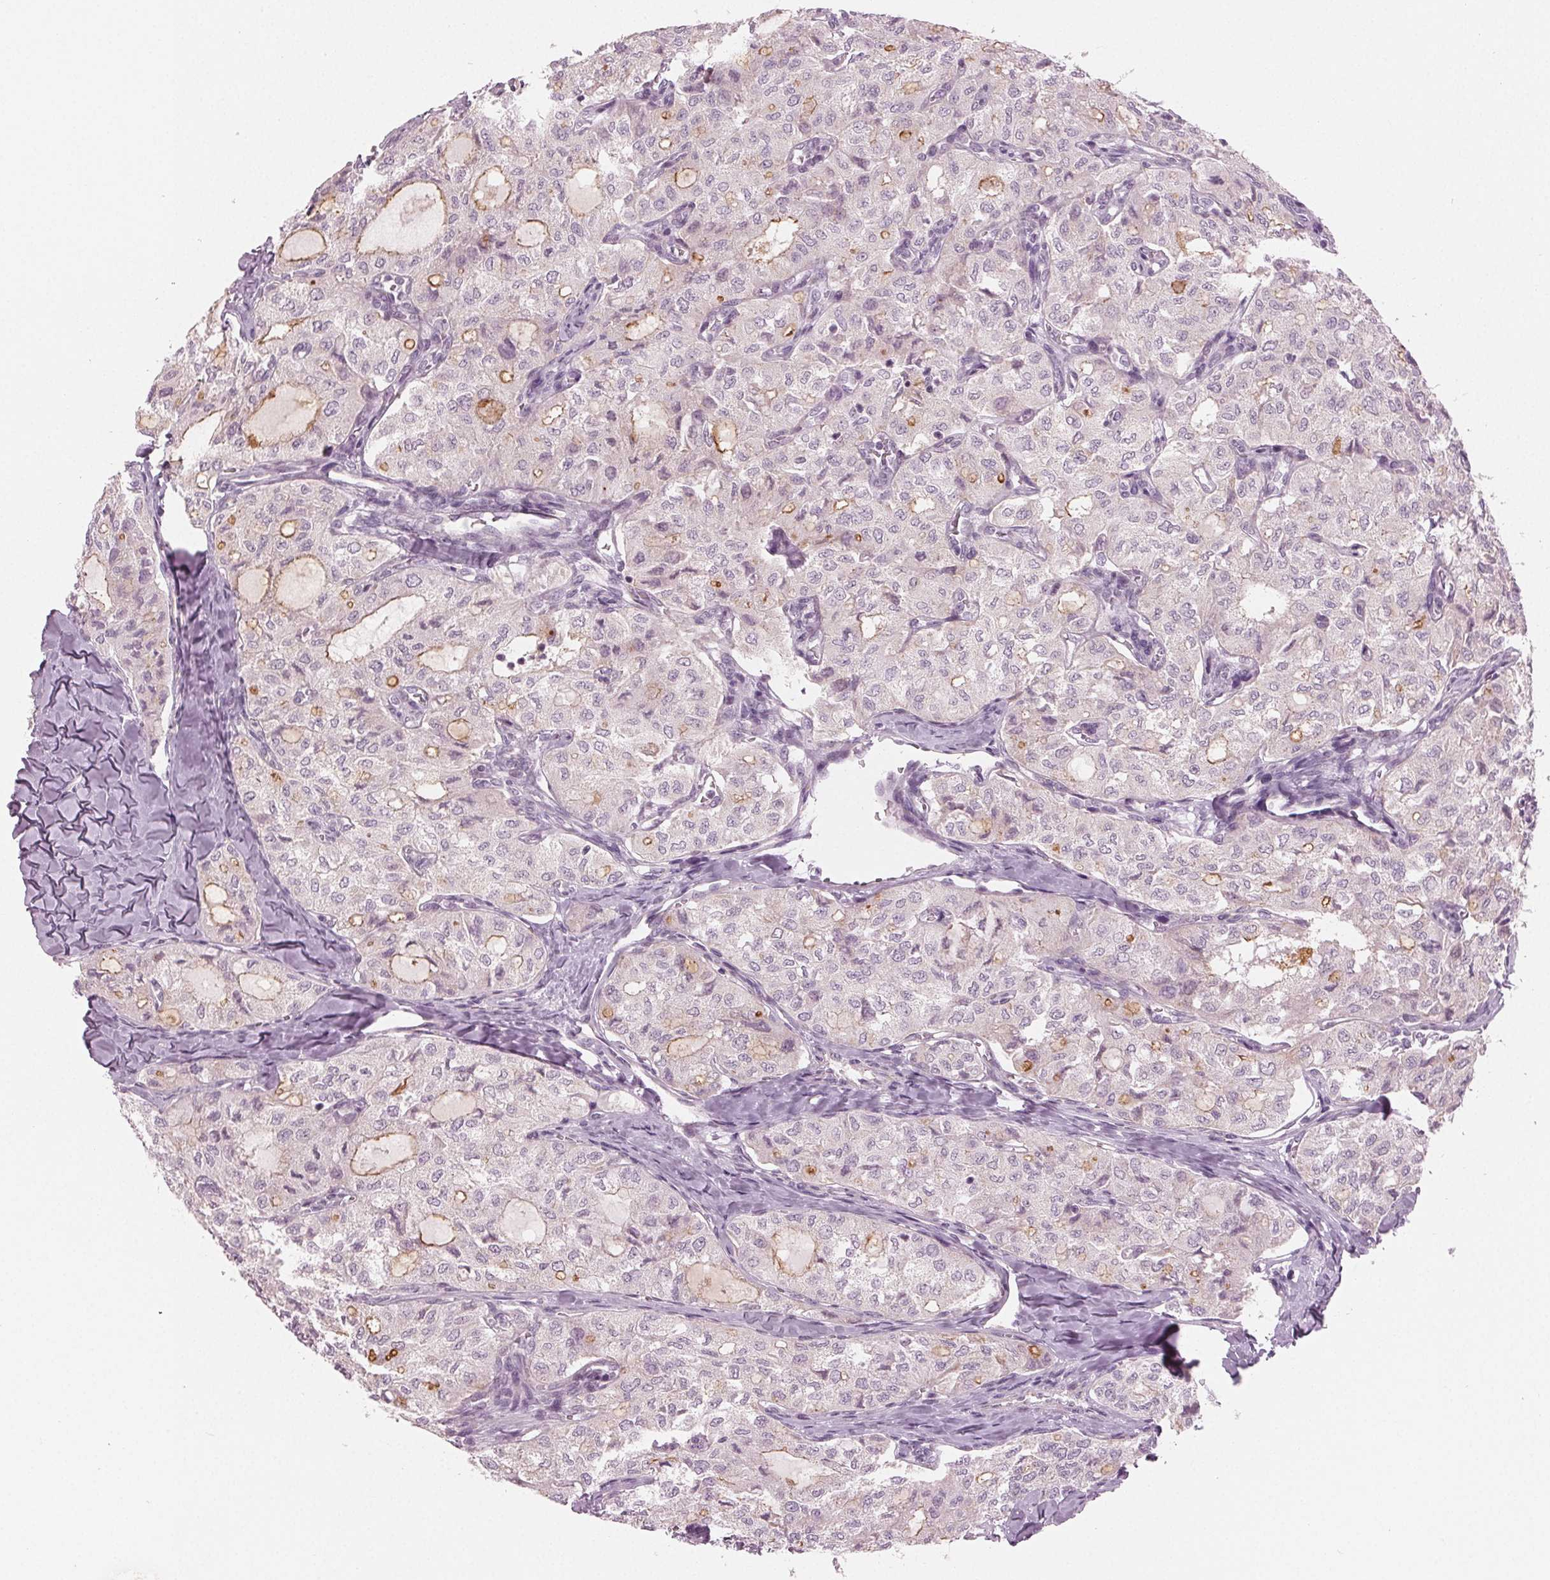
{"staining": {"intensity": "moderate", "quantity": "<25%", "location": "cytoplasmic/membranous"}, "tissue": "thyroid cancer", "cell_type": "Tumor cells", "image_type": "cancer", "snomed": [{"axis": "morphology", "description": "Follicular adenoma carcinoma, NOS"}, {"axis": "topography", "description": "Thyroid gland"}], "caption": "Tumor cells show moderate cytoplasmic/membranous positivity in approximately <25% of cells in thyroid follicular adenoma carcinoma.", "gene": "PRAP1", "patient": {"sex": "male", "age": 75}}